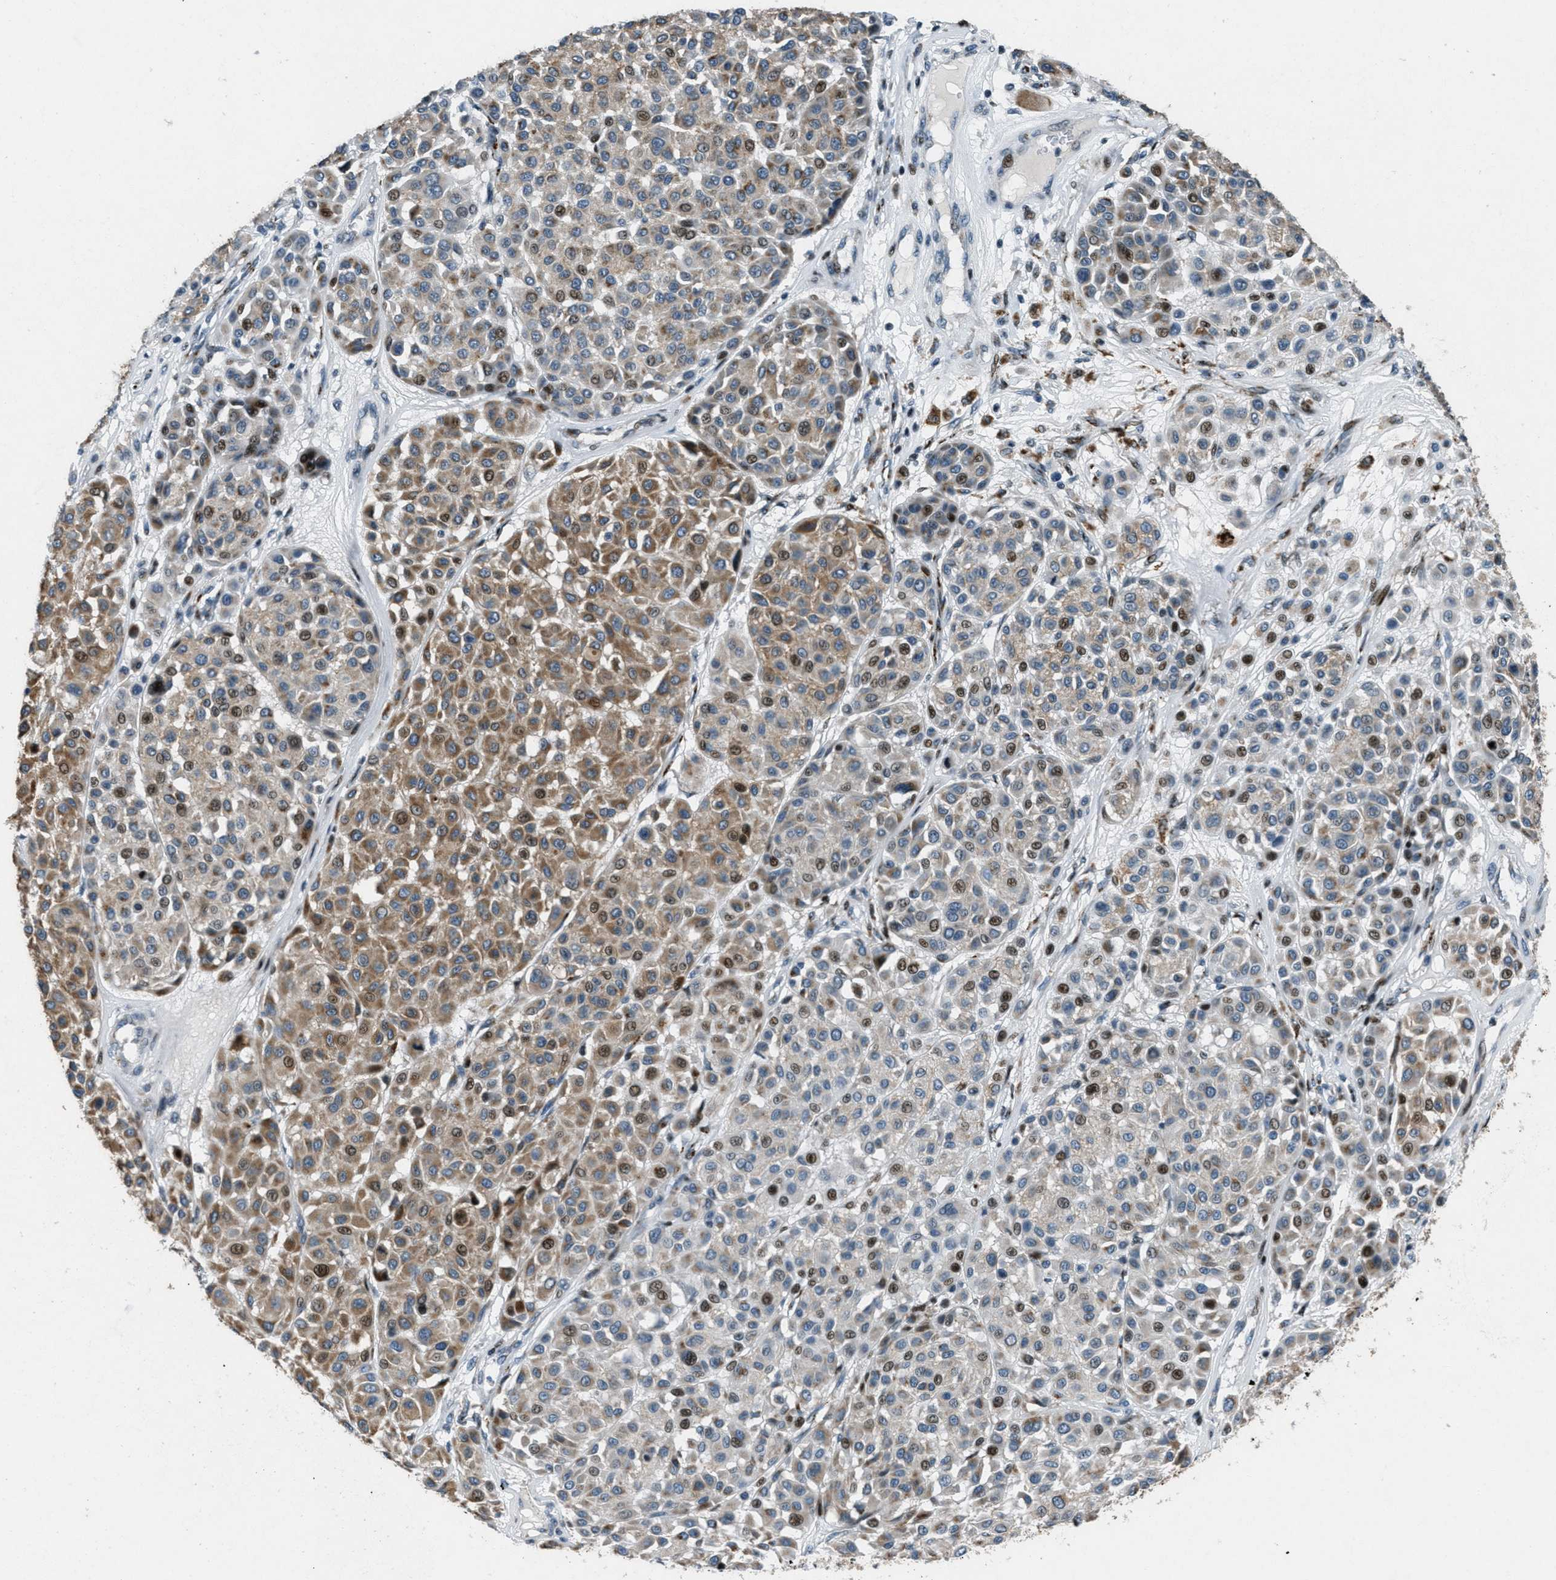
{"staining": {"intensity": "moderate", "quantity": "25%-75%", "location": "cytoplasmic/membranous,nuclear"}, "tissue": "melanoma", "cell_type": "Tumor cells", "image_type": "cancer", "snomed": [{"axis": "morphology", "description": "Malignant melanoma, Metastatic site"}, {"axis": "topography", "description": "Soft tissue"}], "caption": "Melanoma tissue shows moderate cytoplasmic/membranous and nuclear expression in approximately 25%-75% of tumor cells (IHC, brightfield microscopy, high magnification).", "gene": "GPC6", "patient": {"sex": "male", "age": 41}}